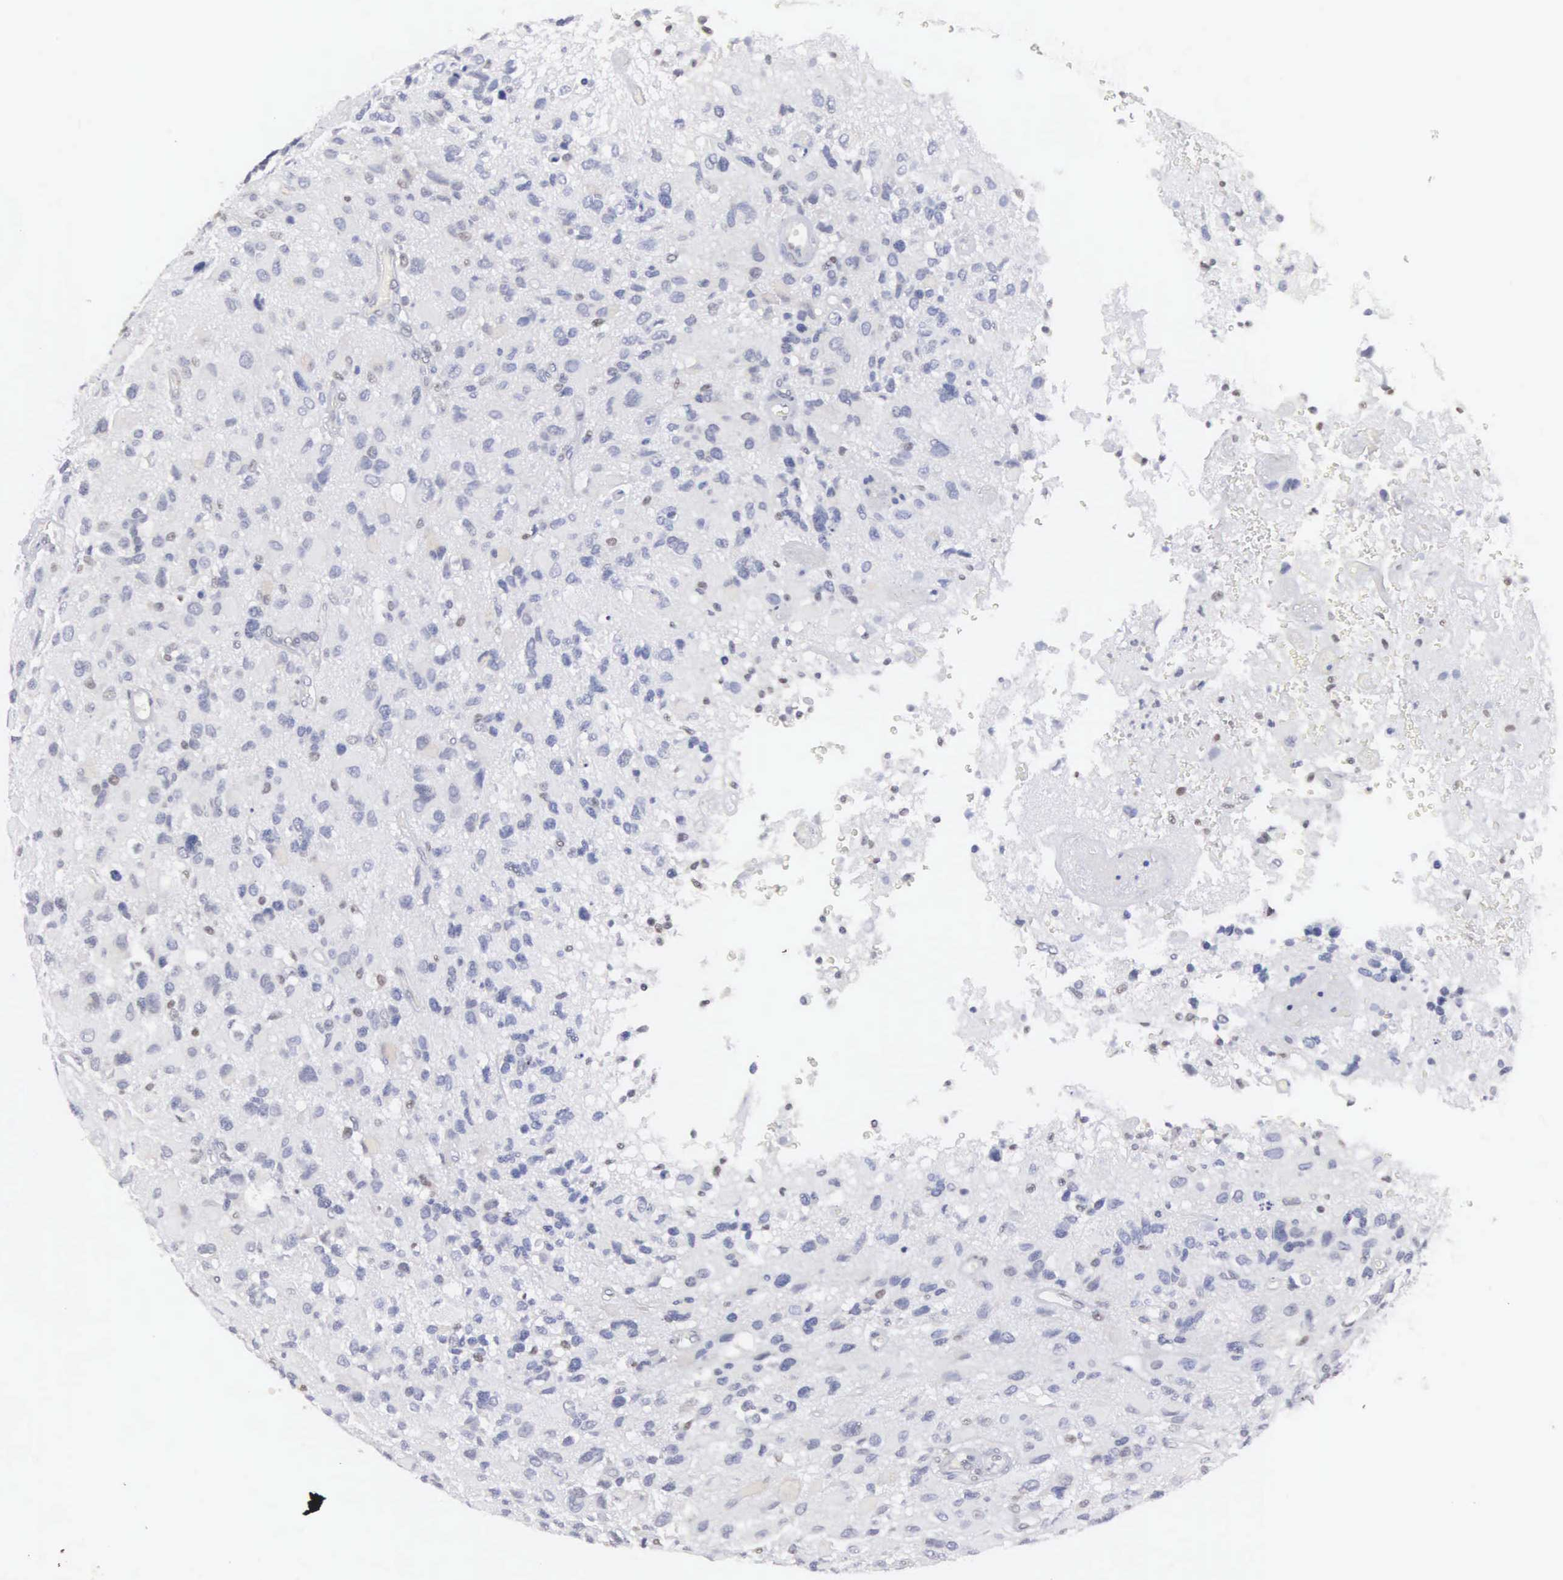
{"staining": {"intensity": "negative", "quantity": "none", "location": "none"}, "tissue": "glioma", "cell_type": "Tumor cells", "image_type": "cancer", "snomed": [{"axis": "morphology", "description": "Glioma, malignant, High grade"}, {"axis": "topography", "description": "Brain"}], "caption": "Tumor cells are negative for protein expression in human high-grade glioma (malignant).", "gene": "ETV6", "patient": {"sex": "male", "age": 69}}